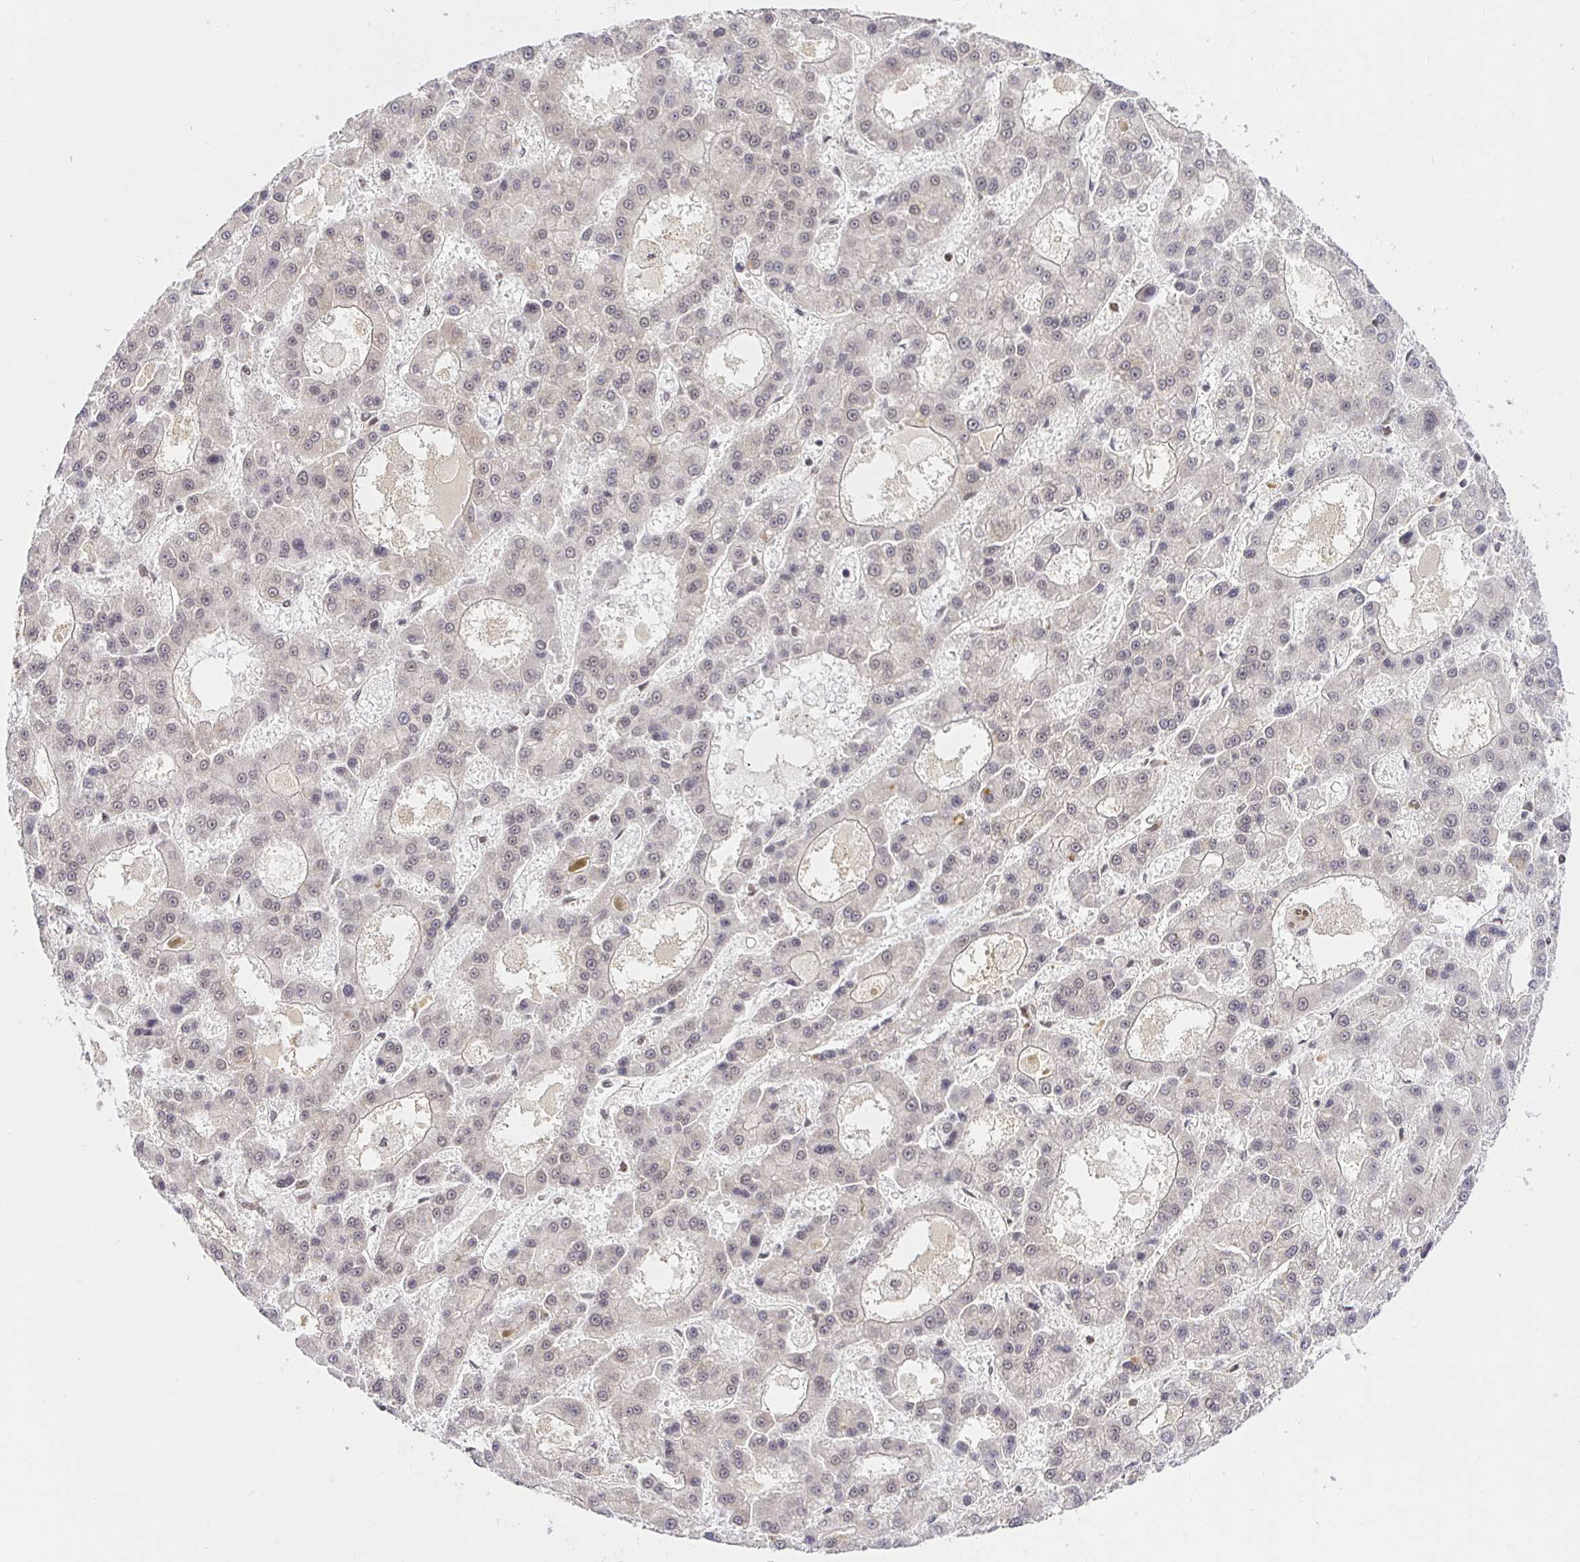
{"staining": {"intensity": "weak", "quantity": "25%-75%", "location": "nuclear"}, "tissue": "liver cancer", "cell_type": "Tumor cells", "image_type": "cancer", "snomed": [{"axis": "morphology", "description": "Carcinoma, Hepatocellular, NOS"}, {"axis": "topography", "description": "Liver"}], "caption": "Brown immunohistochemical staining in liver cancer (hepatocellular carcinoma) displays weak nuclear staining in approximately 25%-75% of tumor cells. (IHC, brightfield microscopy, high magnification).", "gene": "USF1", "patient": {"sex": "male", "age": 70}}